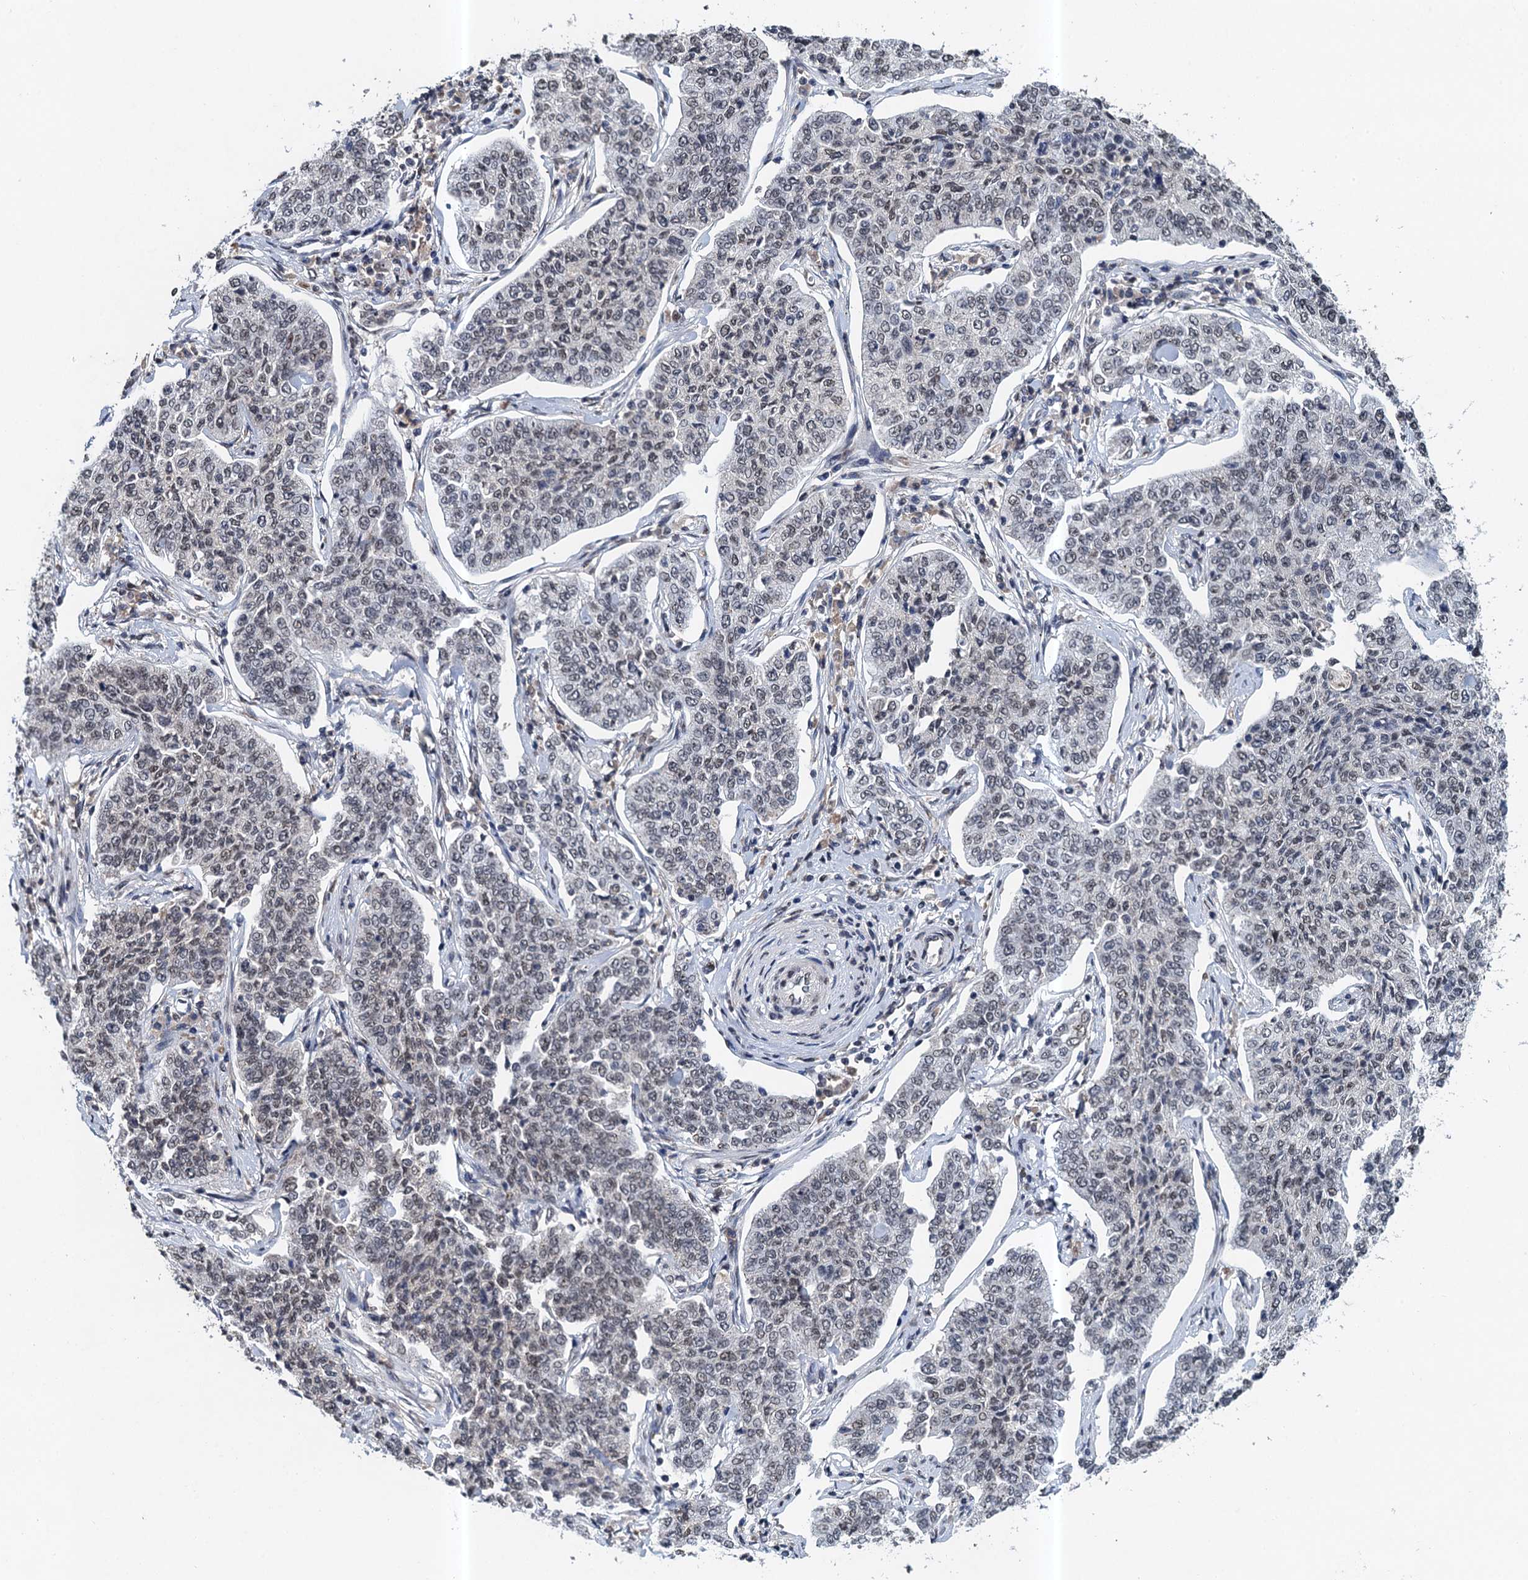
{"staining": {"intensity": "weak", "quantity": "<25%", "location": "nuclear"}, "tissue": "cervical cancer", "cell_type": "Tumor cells", "image_type": "cancer", "snomed": [{"axis": "morphology", "description": "Squamous cell carcinoma, NOS"}, {"axis": "topography", "description": "Cervix"}], "caption": "Tumor cells show no significant positivity in cervical squamous cell carcinoma. (DAB immunohistochemistry (IHC) visualized using brightfield microscopy, high magnification).", "gene": "CSTF3", "patient": {"sex": "female", "age": 35}}